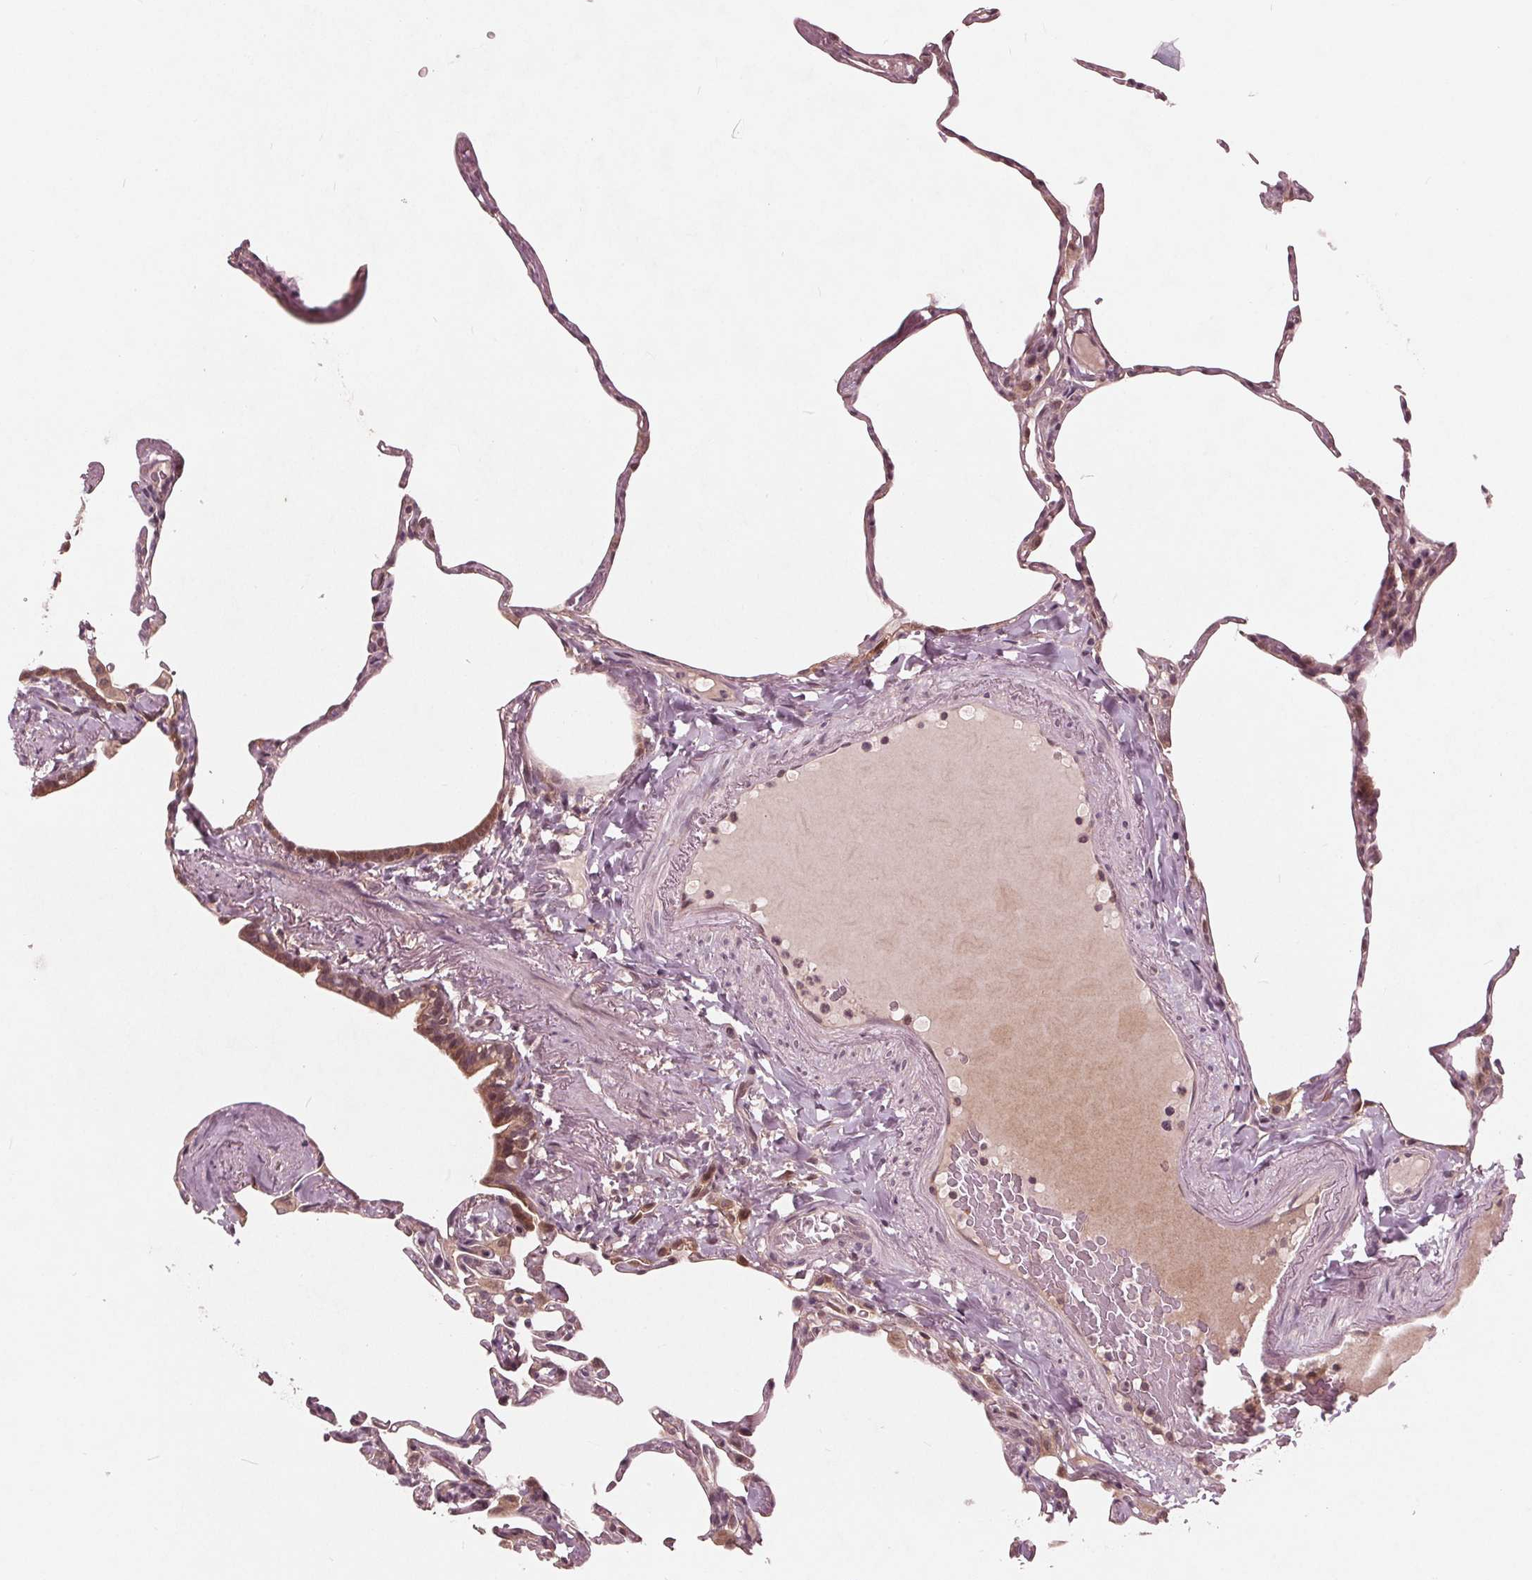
{"staining": {"intensity": "negative", "quantity": "none", "location": "none"}, "tissue": "lung", "cell_type": "Alveolar cells", "image_type": "normal", "snomed": [{"axis": "morphology", "description": "Normal tissue, NOS"}, {"axis": "topography", "description": "Lung"}], "caption": "Human lung stained for a protein using immunohistochemistry demonstrates no staining in alveolar cells.", "gene": "UBALD1", "patient": {"sex": "male", "age": 65}}